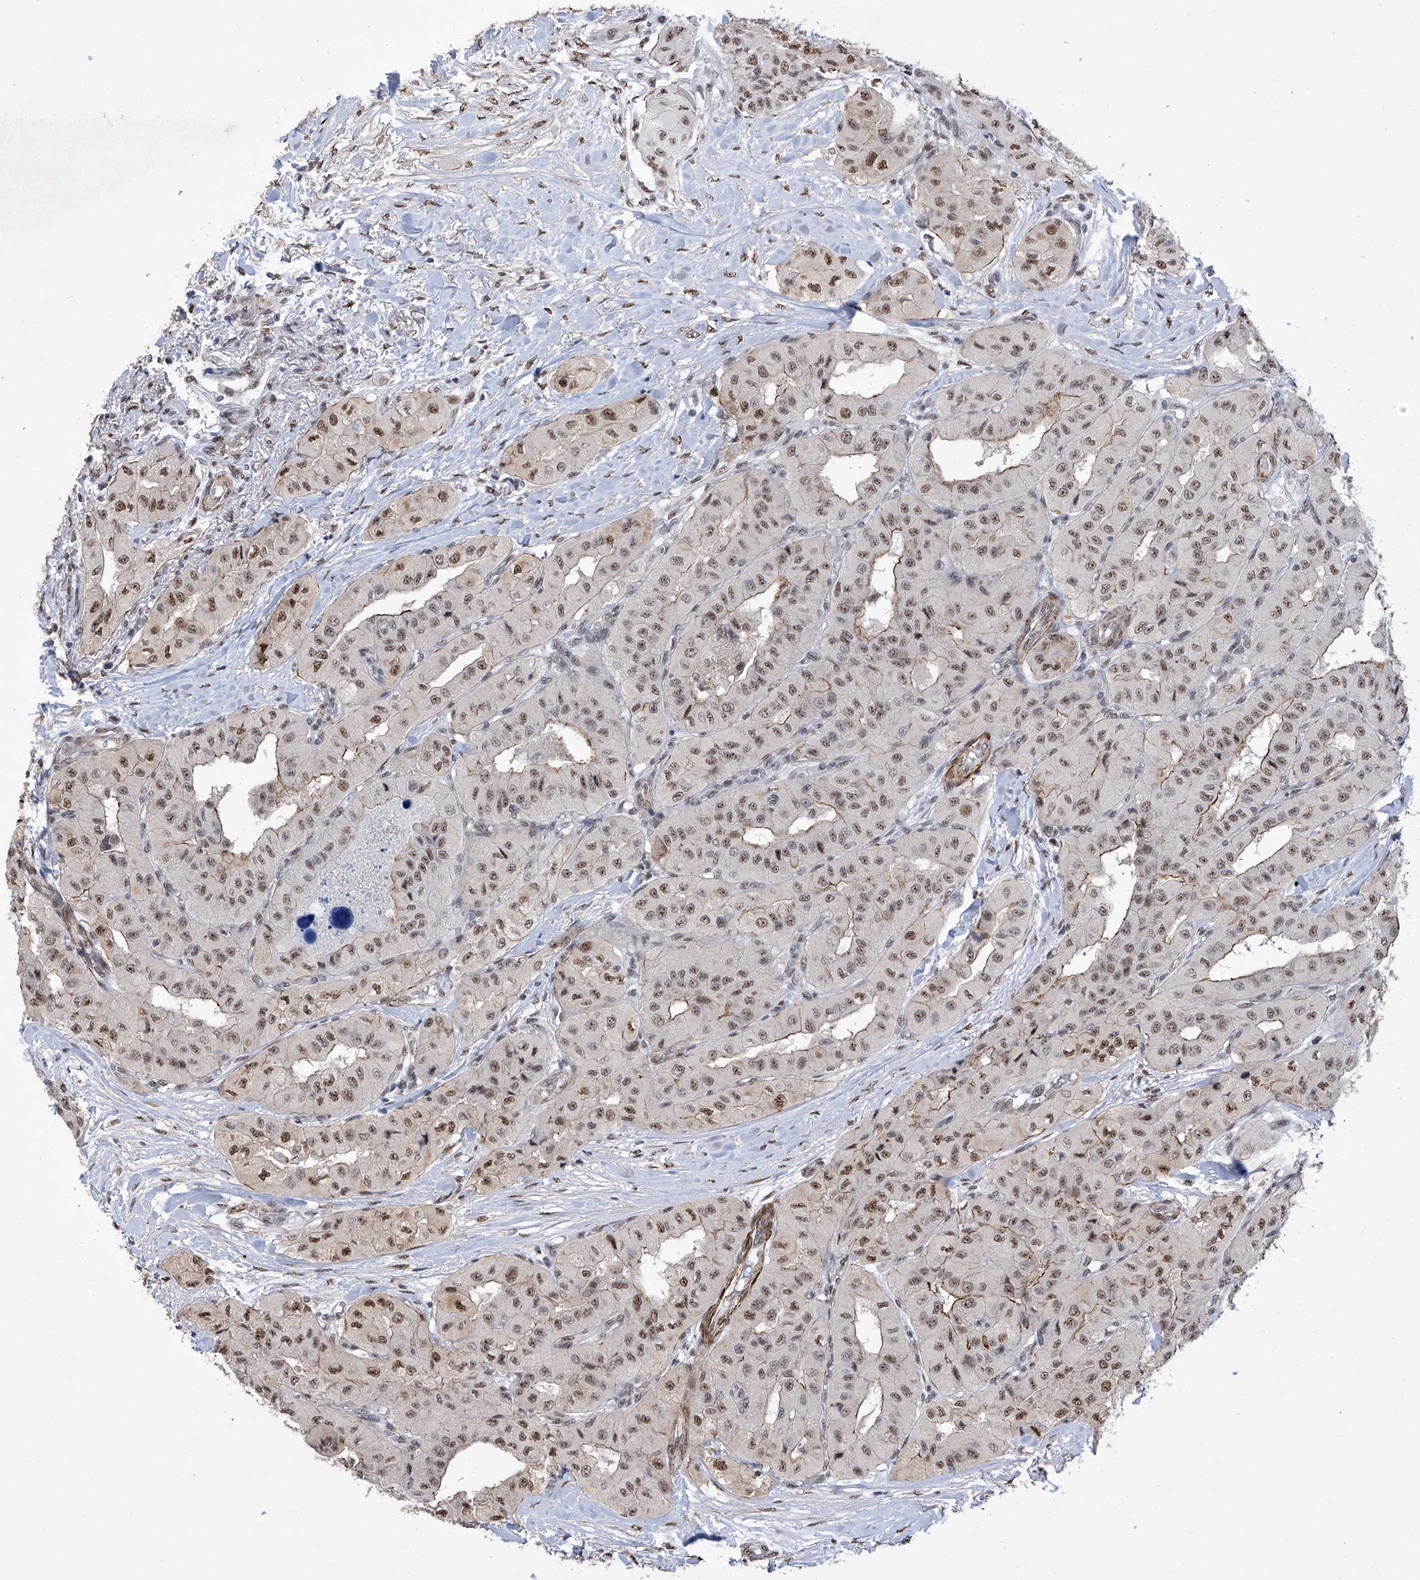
{"staining": {"intensity": "moderate", "quantity": ">75%", "location": "cytoplasmic/membranous,nuclear"}, "tissue": "thyroid cancer", "cell_type": "Tumor cells", "image_type": "cancer", "snomed": [{"axis": "morphology", "description": "Papillary adenocarcinoma, NOS"}, {"axis": "topography", "description": "Thyroid gland"}], "caption": "This micrograph reveals immunohistochemistry staining of thyroid papillary adenocarcinoma, with medium moderate cytoplasmic/membranous and nuclear expression in approximately >75% of tumor cells.", "gene": "NFATC4", "patient": {"sex": "female", "age": 59}}